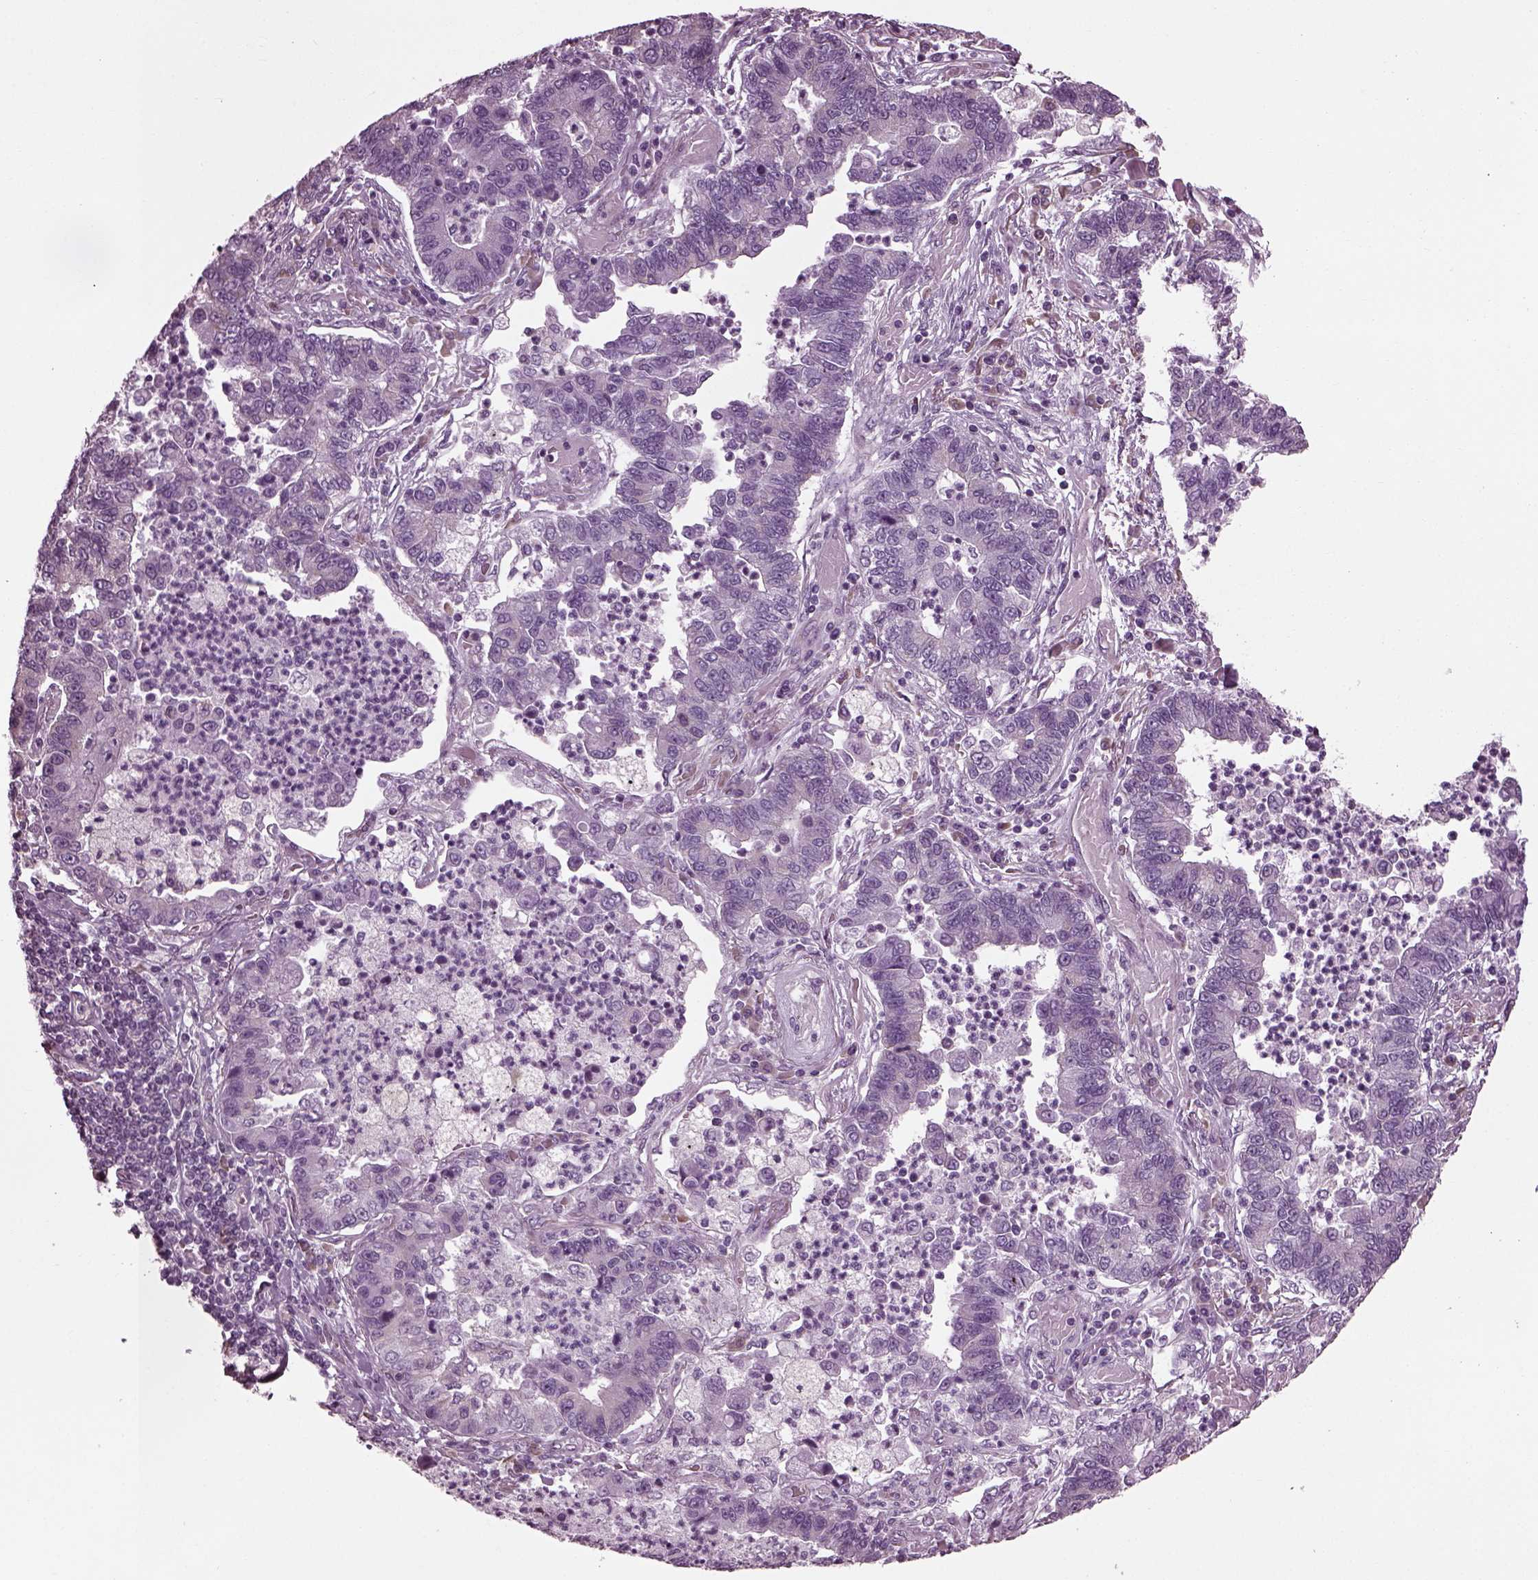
{"staining": {"intensity": "negative", "quantity": "none", "location": "none"}, "tissue": "lung cancer", "cell_type": "Tumor cells", "image_type": "cancer", "snomed": [{"axis": "morphology", "description": "Adenocarcinoma, NOS"}, {"axis": "topography", "description": "Lung"}], "caption": "Lung cancer (adenocarcinoma) stained for a protein using immunohistochemistry demonstrates no expression tumor cells.", "gene": "CABP5", "patient": {"sex": "female", "age": 57}}